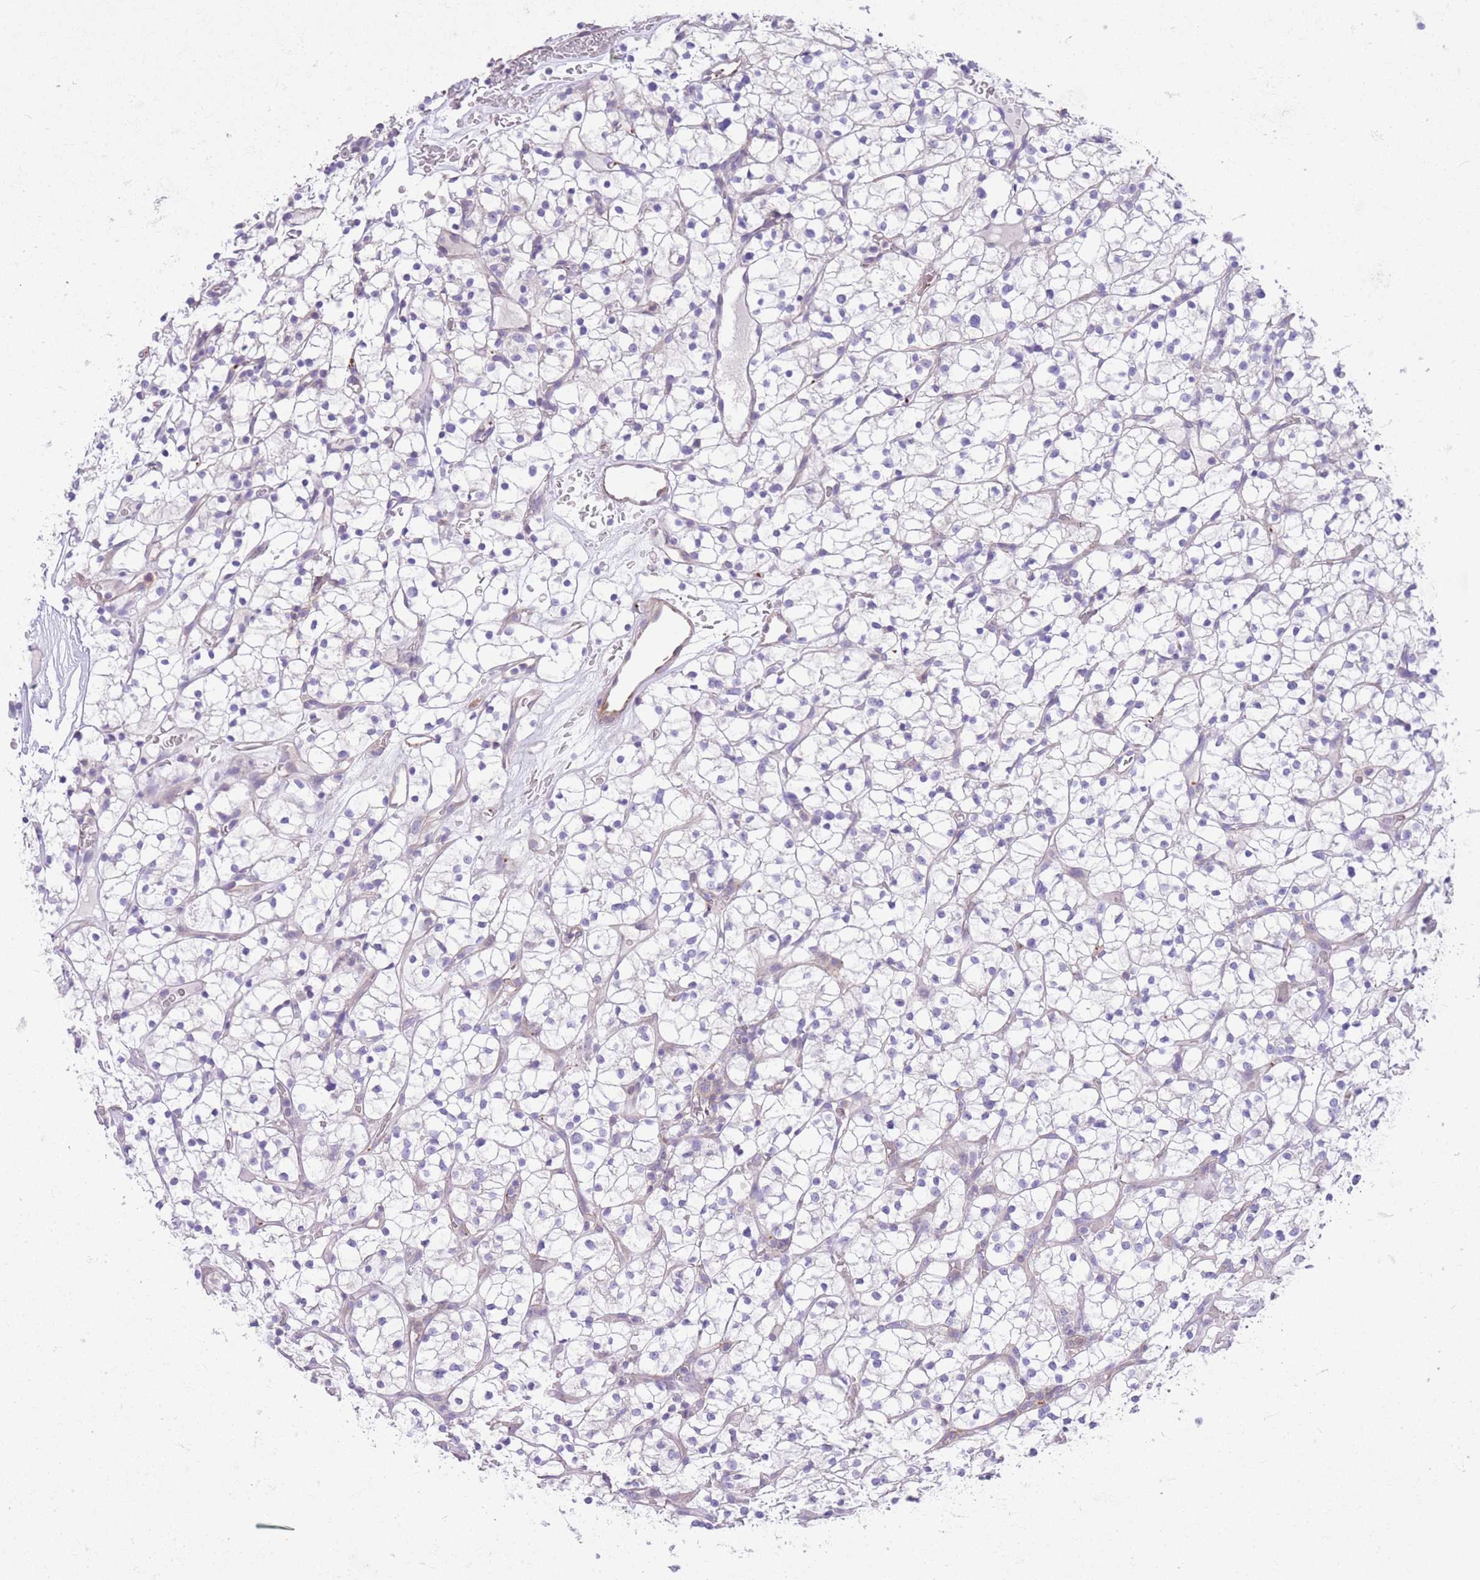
{"staining": {"intensity": "negative", "quantity": "none", "location": "none"}, "tissue": "renal cancer", "cell_type": "Tumor cells", "image_type": "cancer", "snomed": [{"axis": "morphology", "description": "Adenocarcinoma, NOS"}, {"axis": "topography", "description": "Kidney"}], "caption": "Histopathology image shows no significant protein staining in tumor cells of renal adenocarcinoma.", "gene": "LDB3", "patient": {"sex": "female", "age": 64}}